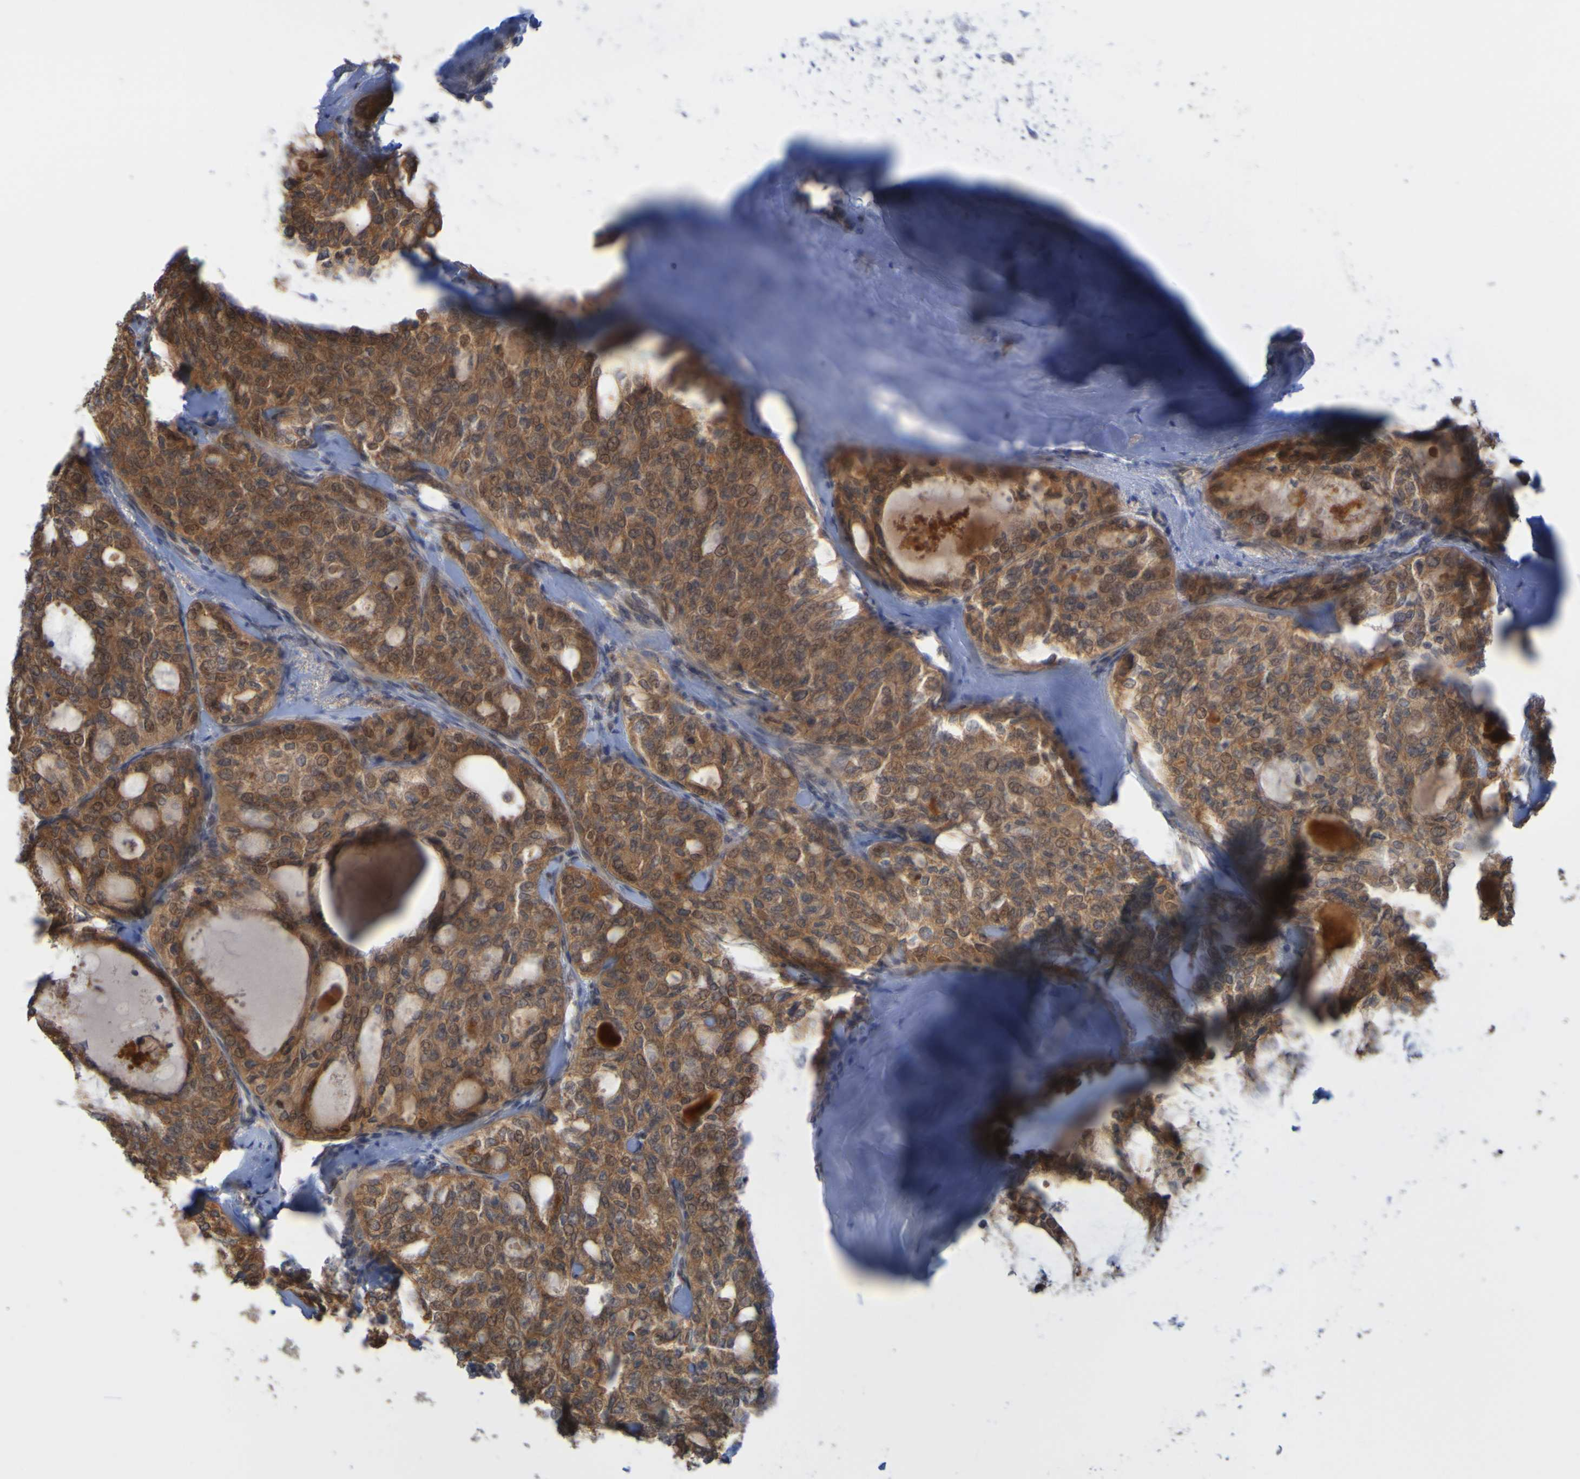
{"staining": {"intensity": "moderate", "quantity": ">75%", "location": "cytoplasmic/membranous"}, "tissue": "thyroid cancer", "cell_type": "Tumor cells", "image_type": "cancer", "snomed": [{"axis": "morphology", "description": "Follicular adenoma carcinoma, NOS"}, {"axis": "topography", "description": "Thyroid gland"}], "caption": "The image shows staining of thyroid follicular adenoma carcinoma, revealing moderate cytoplasmic/membranous protein positivity (brown color) within tumor cells.", "gene": "NAV2", "patient": {"sex": "male", "age": 75}}